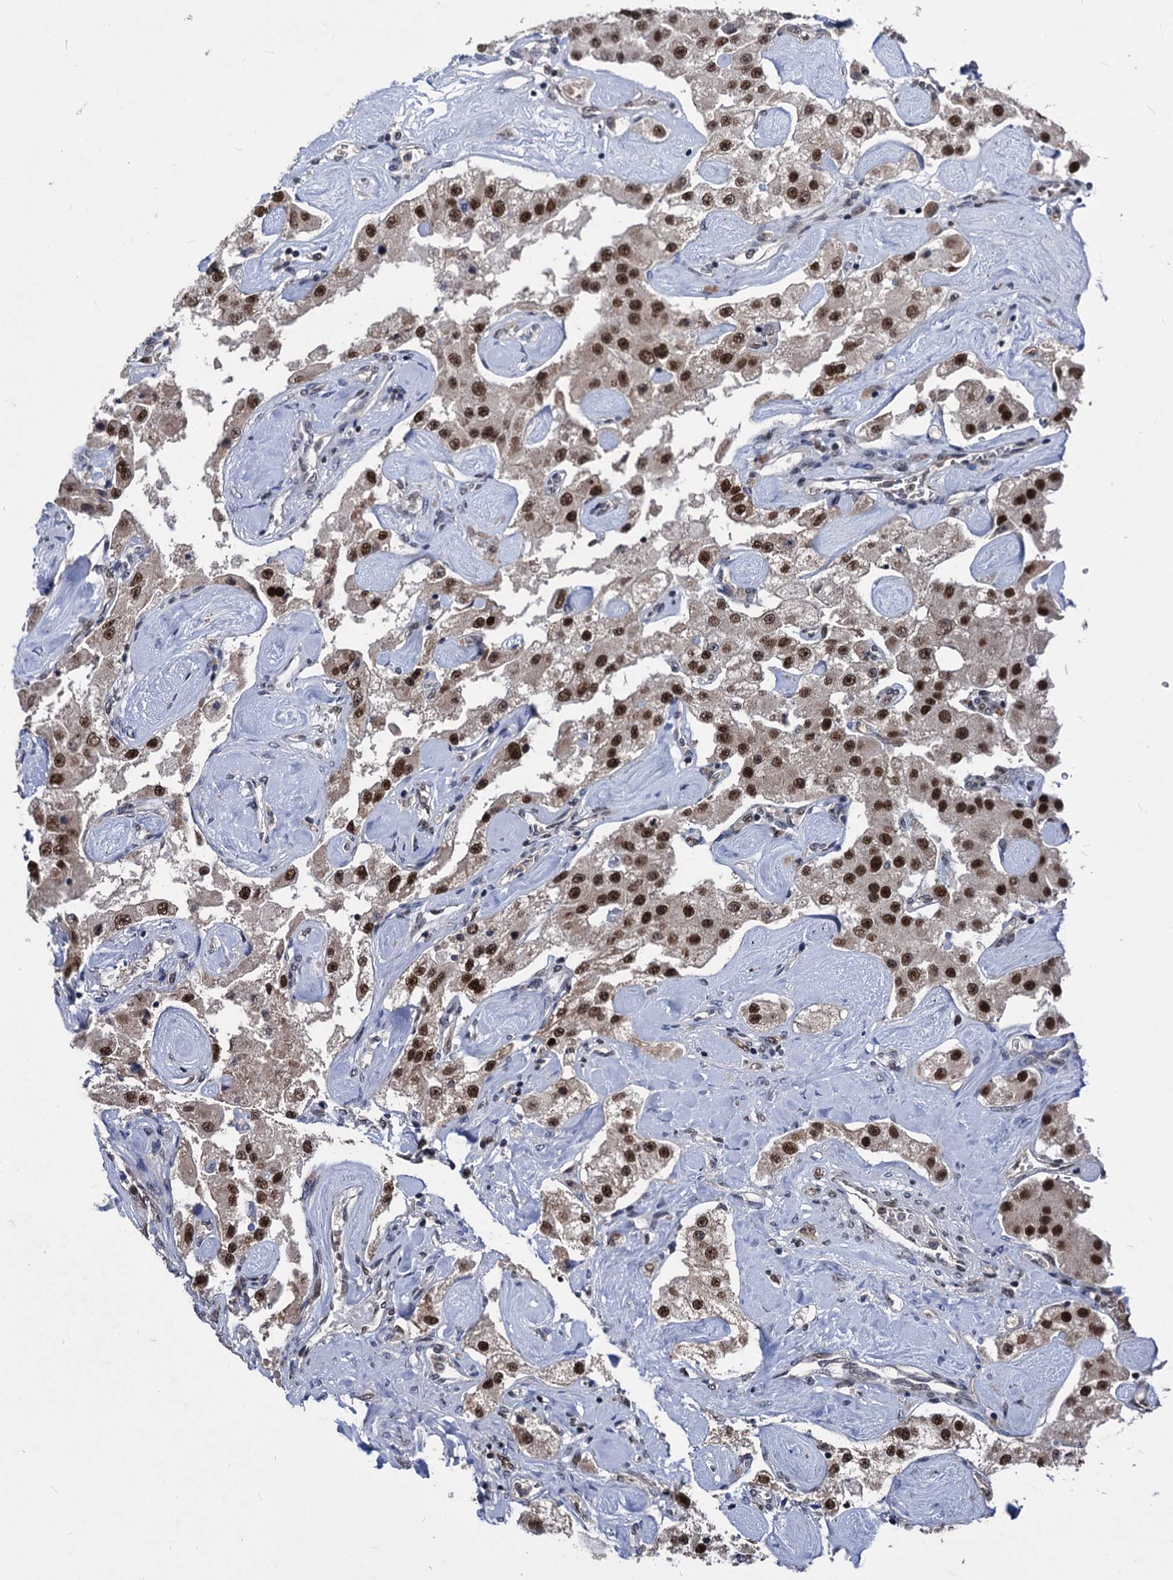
{"staining": {"intensity": "strong", "quantity": ">75%", "location": "nuclear"}, "tissue": "carcinoid", "cell_type": "Tumor cells", "image_type": "cancer", "snomed": [{"axis": "morphology", "description": "Carcinoid, malignant, NOS"}, {"axis": "topography", "description": "Pancreas"}], "caption": "Malignant carcinoid stained with a protein marker exhibits strong staining in tumor cells.", "gene": "GALNT11", "patient": {"sex": "male", "age": 41}}